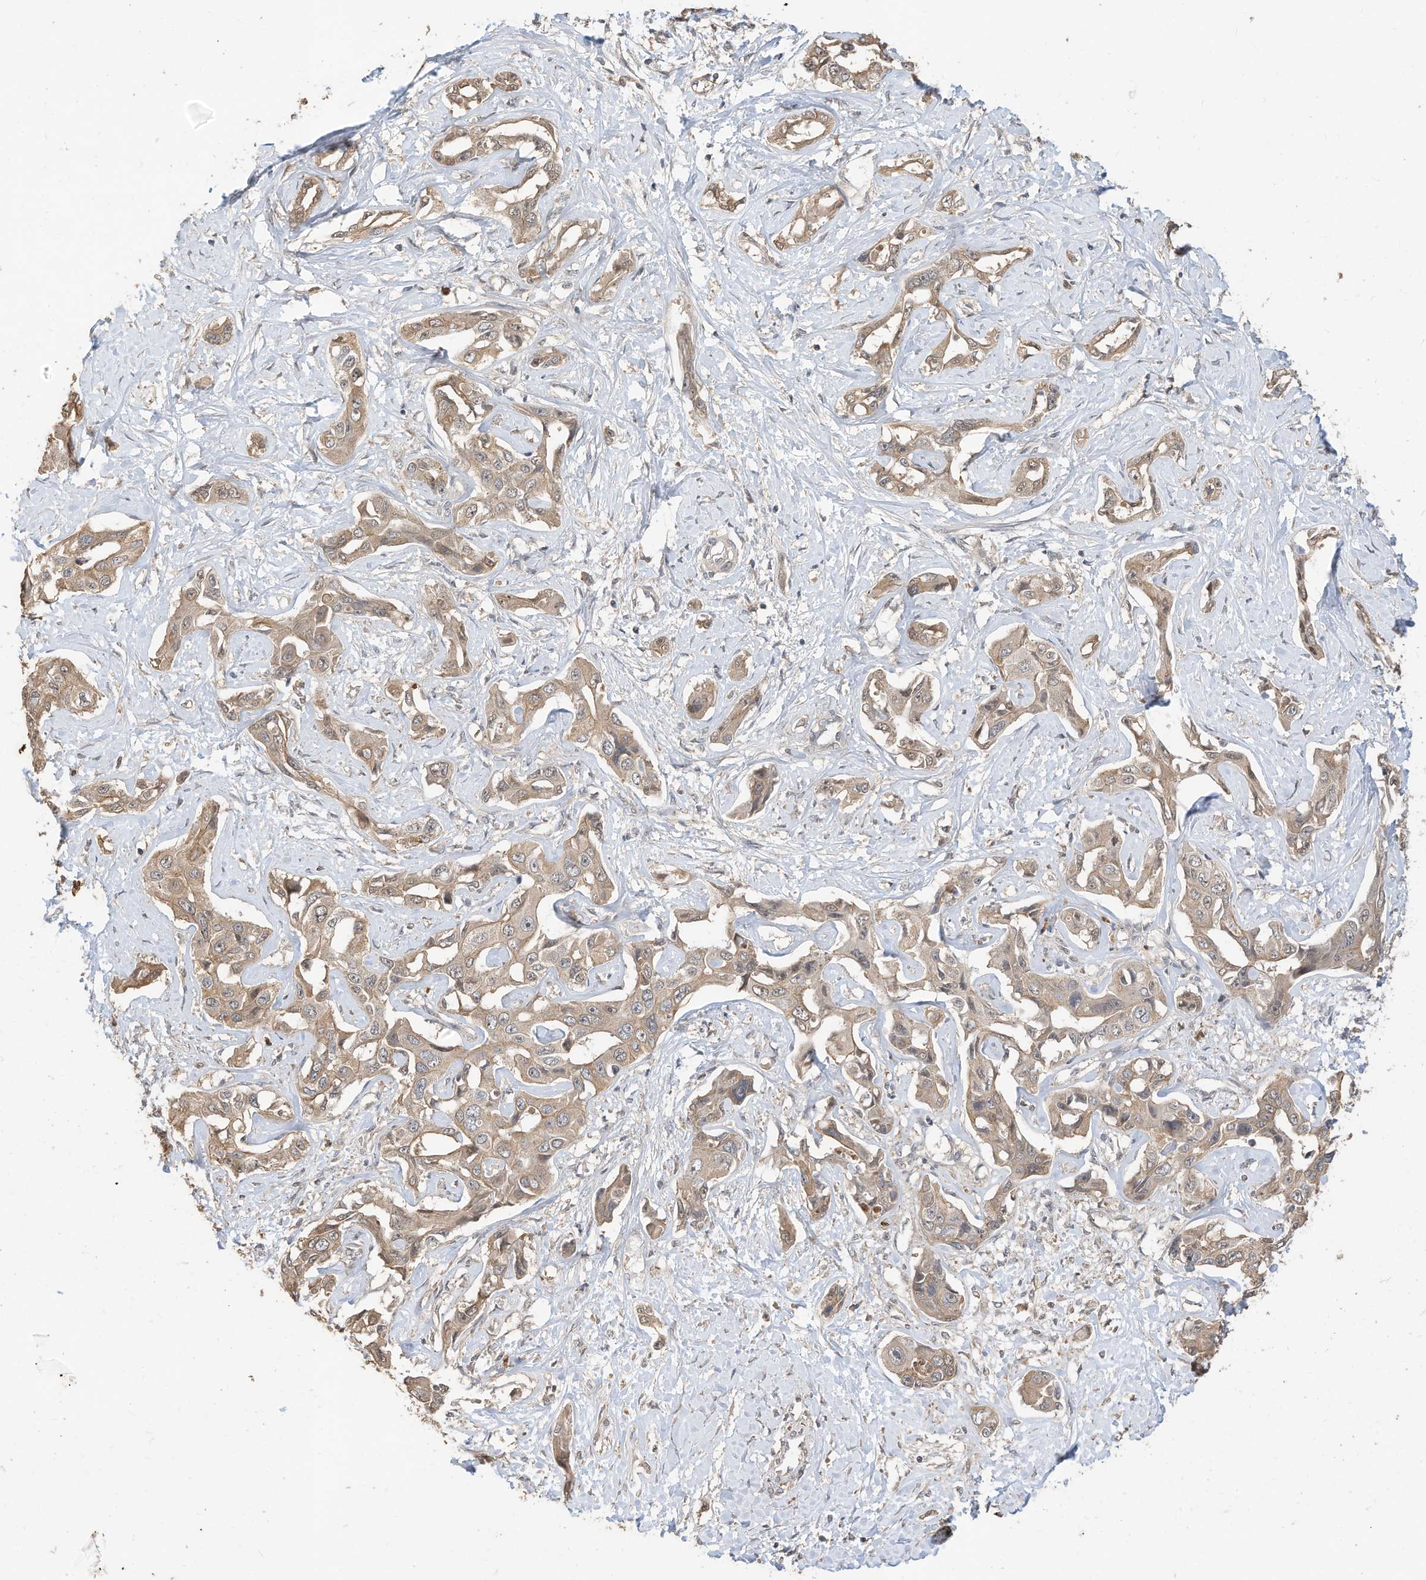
{"staining": {"intensity": "moderate", "quantity": ">75%", "location": "cytoplasmic/membranous"}, "tissue": "liver cancer", "cell_type": "Tumor cells", "image_type": "cancer", "snomed": [{"axis": "morphology", "description": "Cholangiocarcinoma"}, {"axis": "topography", "description": "Liver"}], "caption": "Human liver cholangiocarcinoma stained for a protein (brown) demonstrates moderate cytoplasmic/membranous positive expression in about >75% of tumor cells.", "gene": "OFD1", "patient": {"sex": "male", "age": 59}}